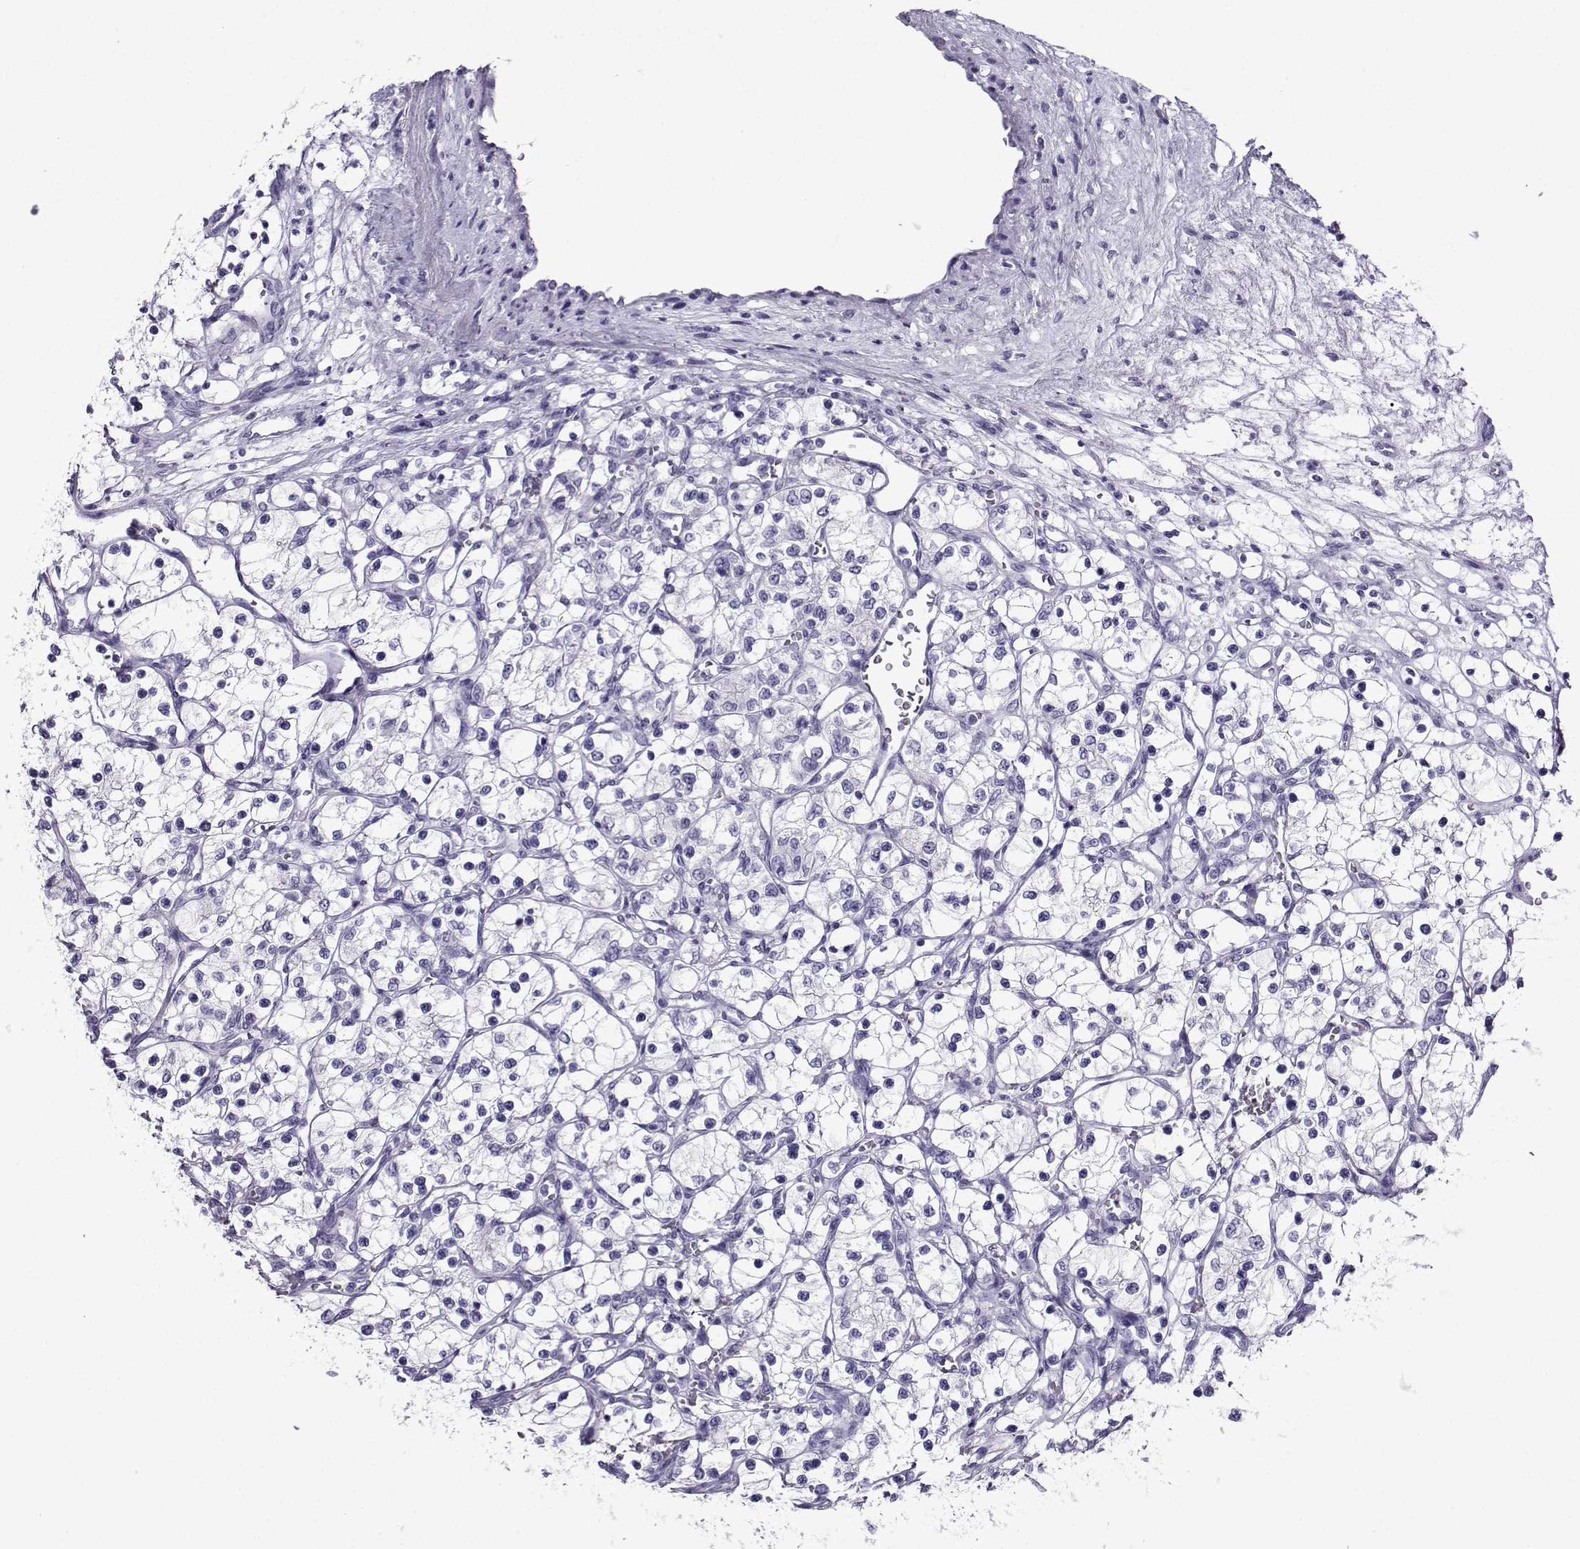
{"staining": {"intensity": "negative", "quantity": "none", "location": "none"}, "tissue": "renal cancer", "cell_type": "Tumor cells", "image_type": "cancer", "snomed": [{"axis": "morphology", "description": "Adenocarcinoma, NOS"}, {"axis": "topography", "description": "Kidney"}], "caption": "Tumor cells show no significant positivity in renal cancer.", "gene": "CRYBB1", "patient": {"sex": "female", "age": 69}}